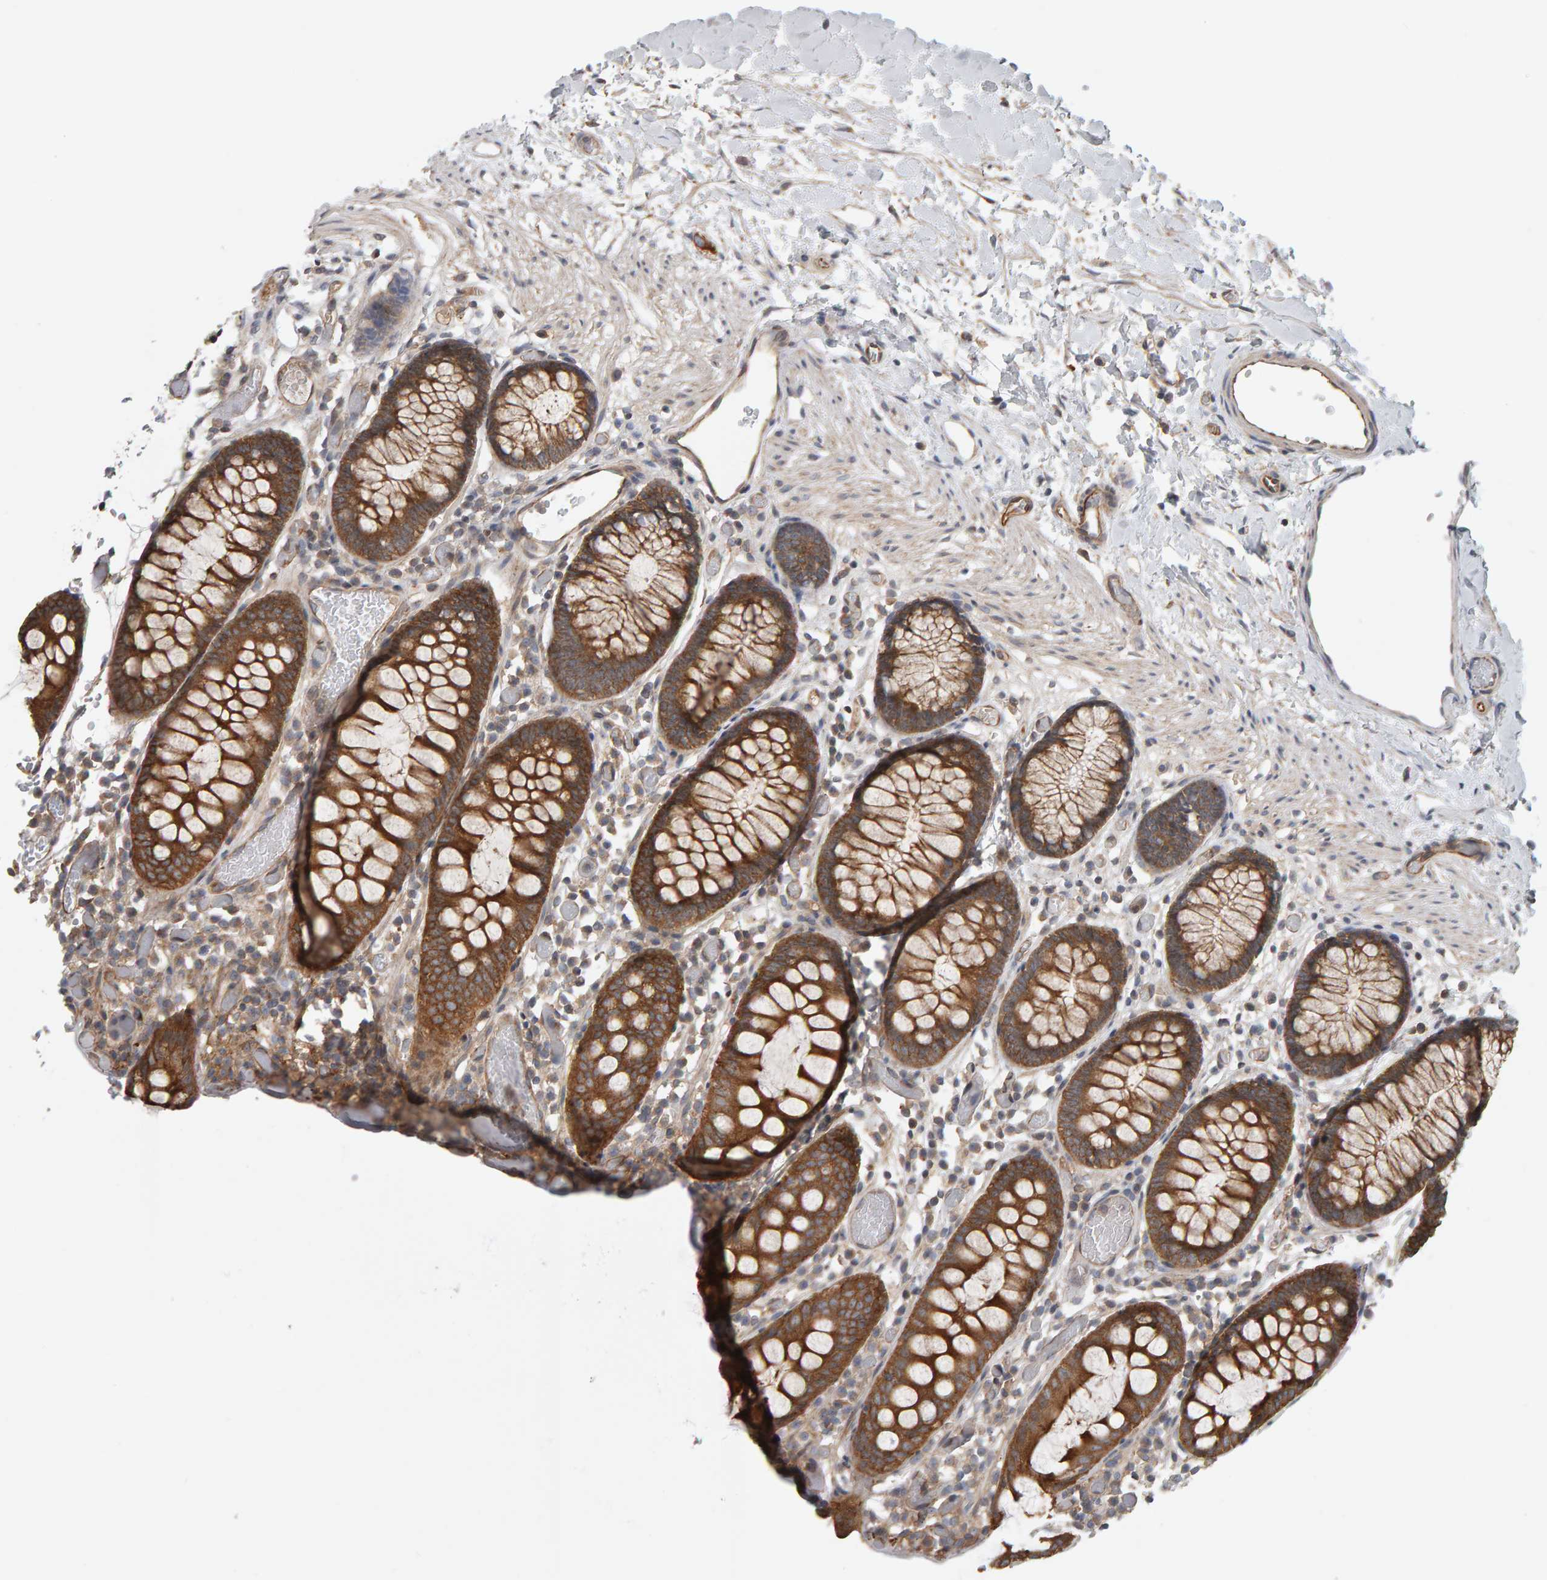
{"staining": {"intensity": "weak", "quantity": ">75%", "location": "cytoplasmic/membranous"}, "tissue": "colon", "cell_type": "Endothelial cells", "image_type": "normal", "snomed": [{"axis": "morphology", "description": "Normal tissue, NOS"}, {"axis": "topography", "description": "Colon"}], "caption": "Immunohistochemical staining of normal human colon reveals low levels of weak cytoplasmic/membranous positivity in about >75% of endothelial cells. (DAB (3,3'-diaminobenzidine) IHC with brightfield microscopy, high magnification).", "gene": "C9orf72", "patient": {"sex": "male", "age": 14}}